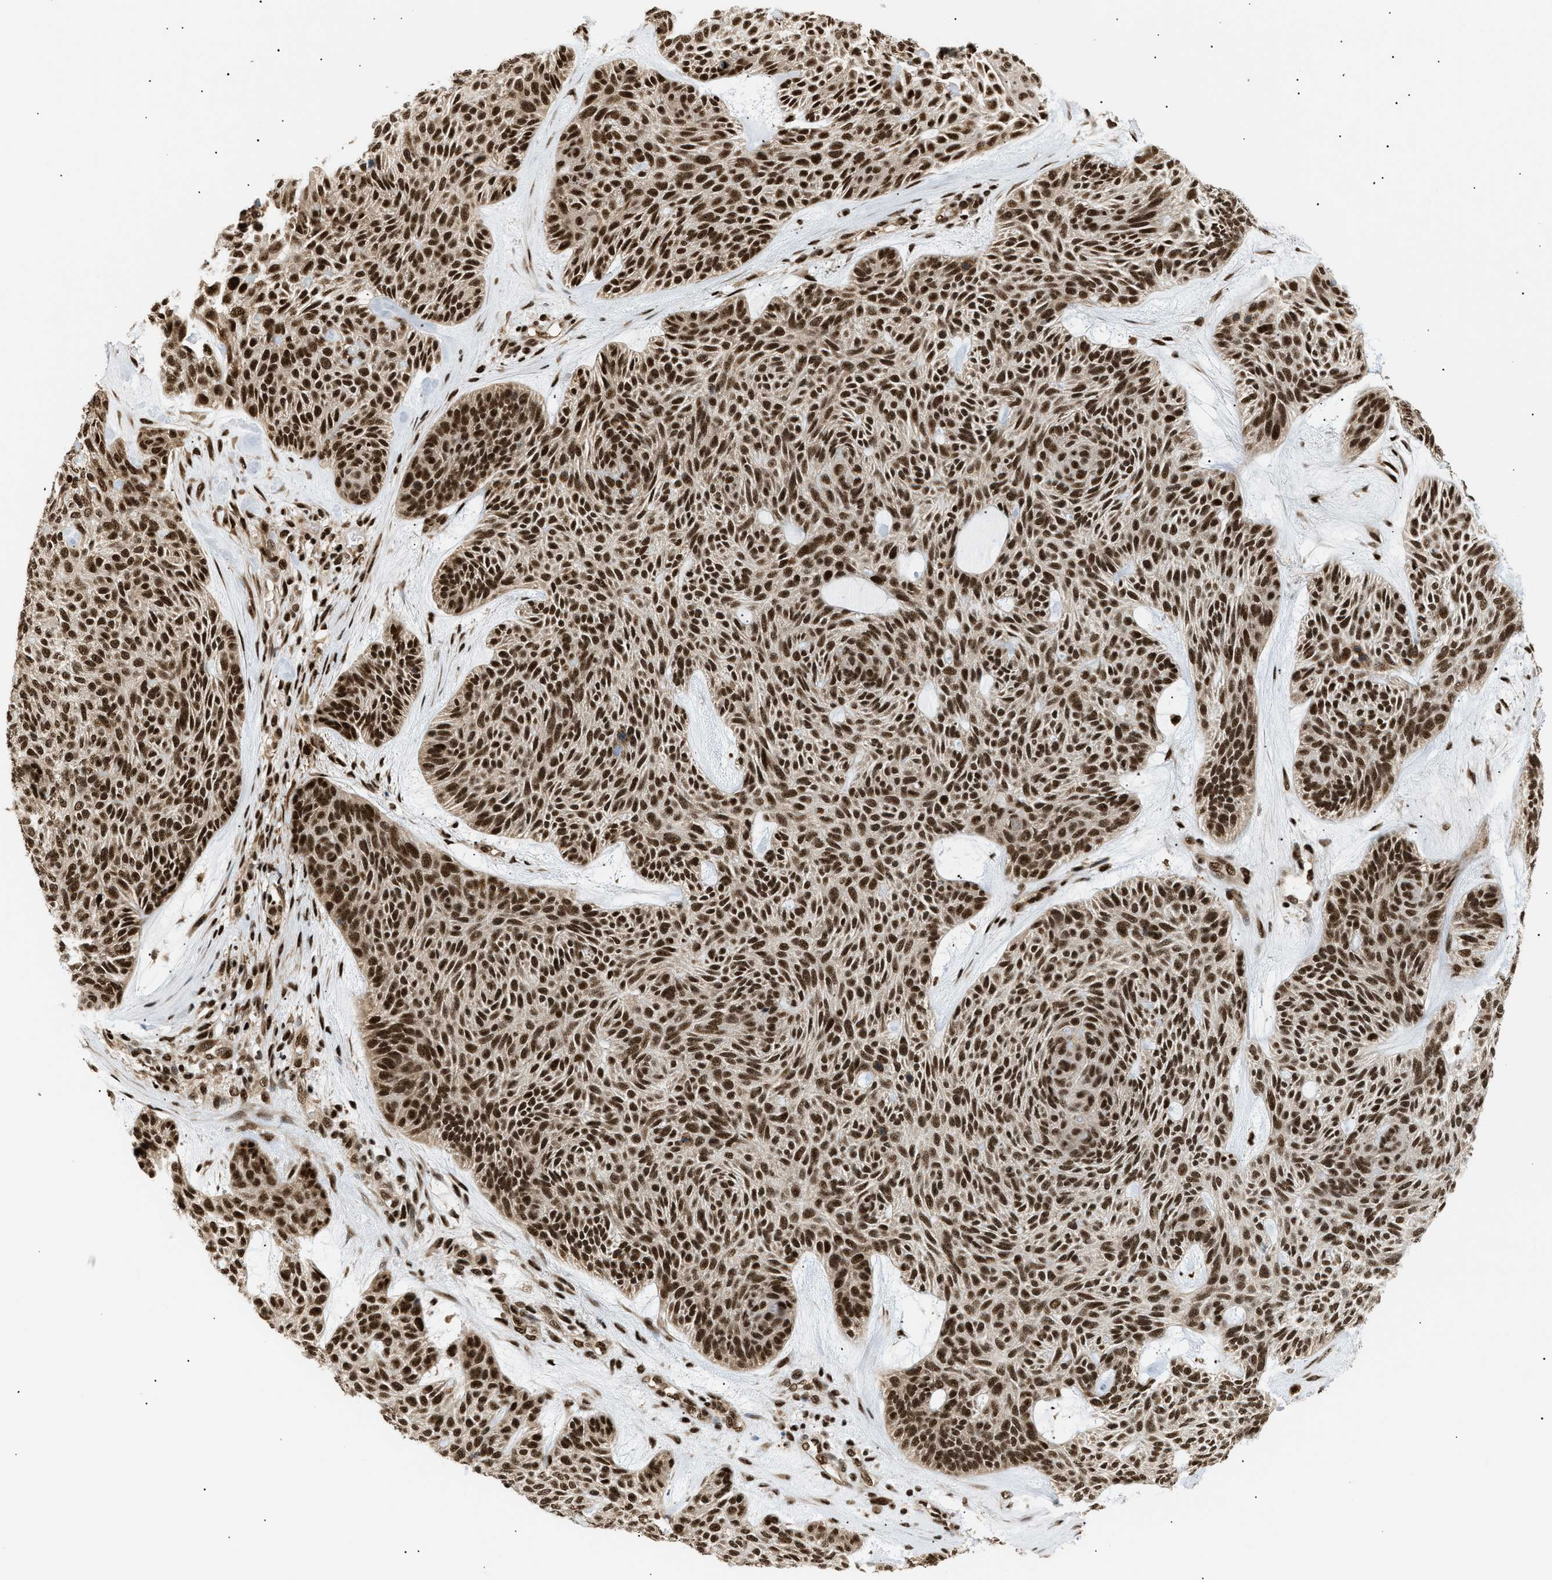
{"staining": {"intensity": "strong", "quantity": ">75%", "location": "nuclear"}, "tissue": "skin cancer", "cell_type": "Tumor cells", "image_type": "cancer", "snomed": [{"axis": "morphology", "description": "Basal cell carcinoma"}, {"axis": "topography", "description": "Skin"}], "caption": "This image reveals skin cancer stained with immunohistochemistry (IHC) to label a protein in brown. The nuclear of tumor cells show strong positivity for the protein. Nuclei are counter-stained blue.", "gene": "RBM5", "patient": {"sex": "male", "age": 55}}